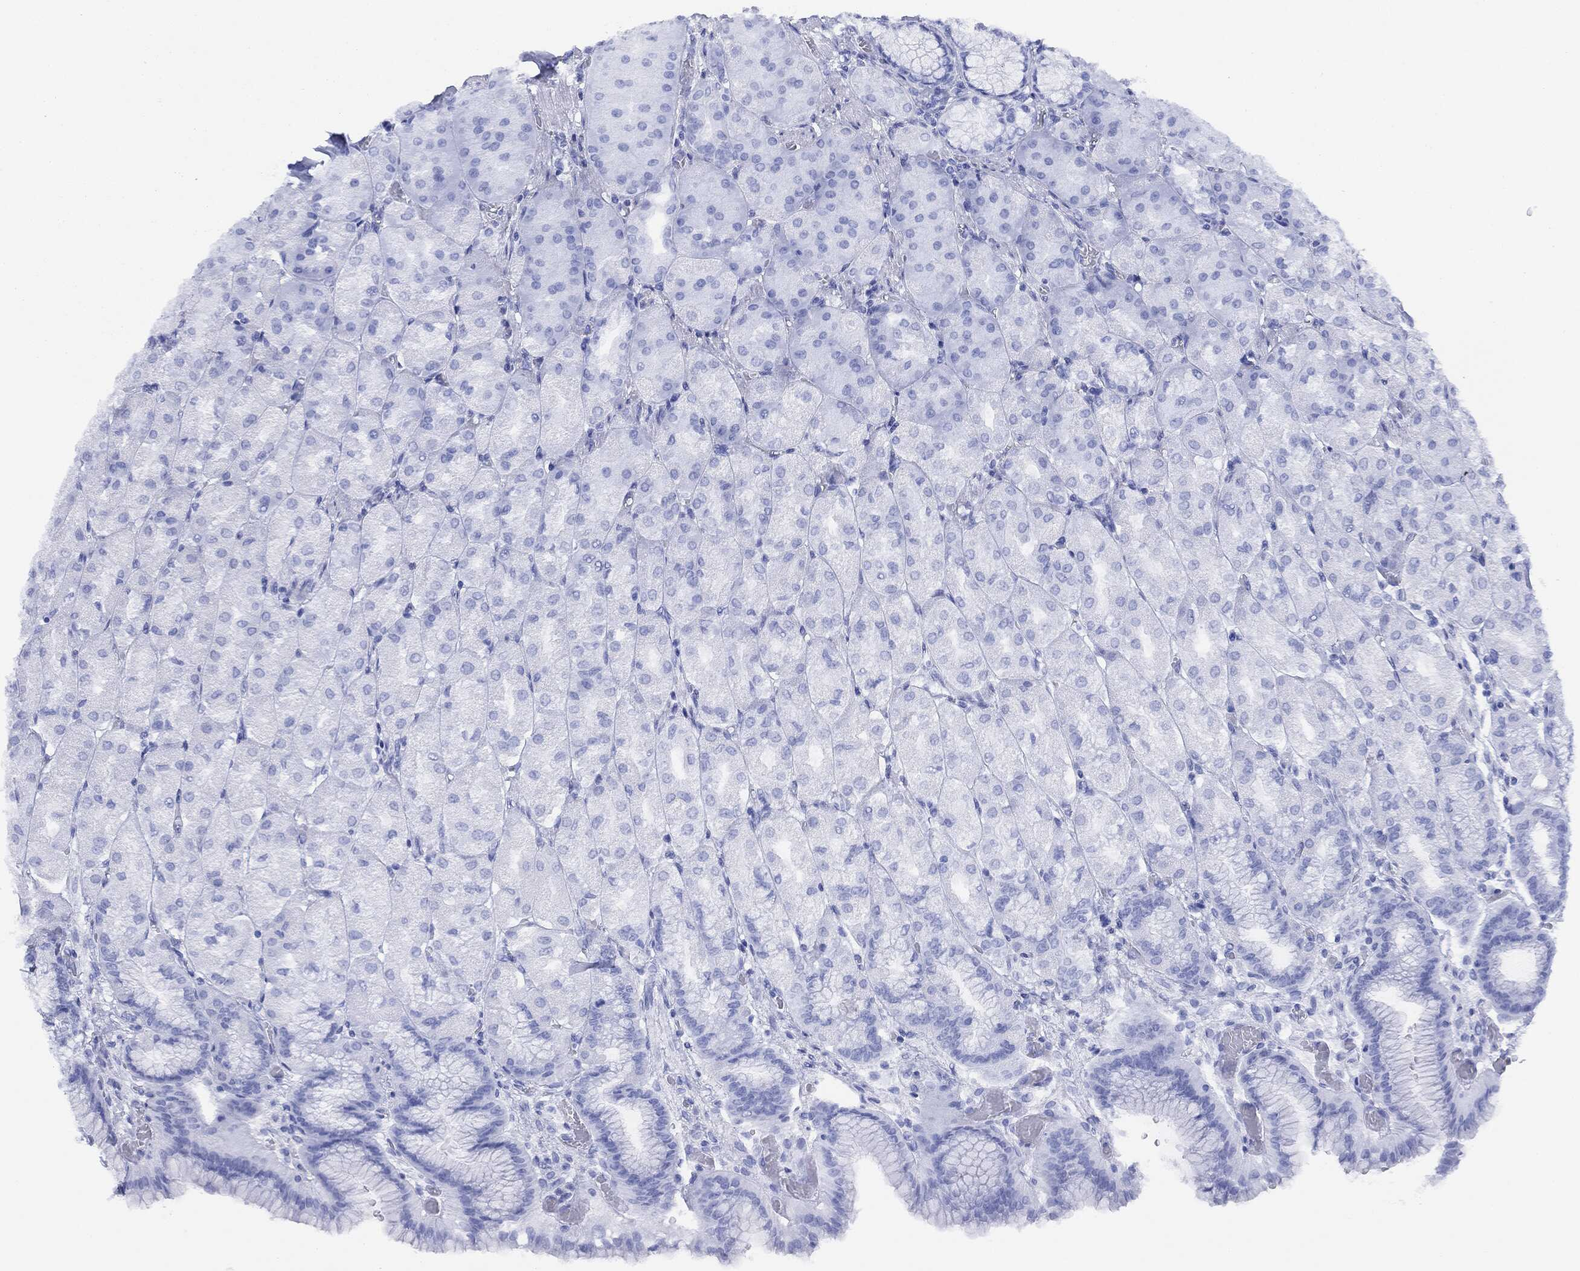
{"staining": {"intensity": "negative", "quantity": "none", "location": "none"}, "tissue": "stomach", "cell_type": "Glandular cells", "image_type": "normal", "snomed": [{"axis": "morphology", "description": "Normal tissue, NOS"}, {"axis": "morphology", "description": "Adenocarcinoma, NOS"}, {"axis": "morphology", "description": "Adenocarcinoma, High grade"}, {"axis": "topography", "description": "Stomach, upper"}, {"axis": "topography", "description": "Stomach"}], "caption": "Stomach was stained to show a protein in brown. There is no significant expression in glandular cells. (Stains: DAB (3,3'-diaminobenzidine) IHC with hematoxylin counter stain, Microscopy: brightfield microscopy at high magnification).", "gene": "CGB1", "patient": {"sex": "female", "age": 65}}